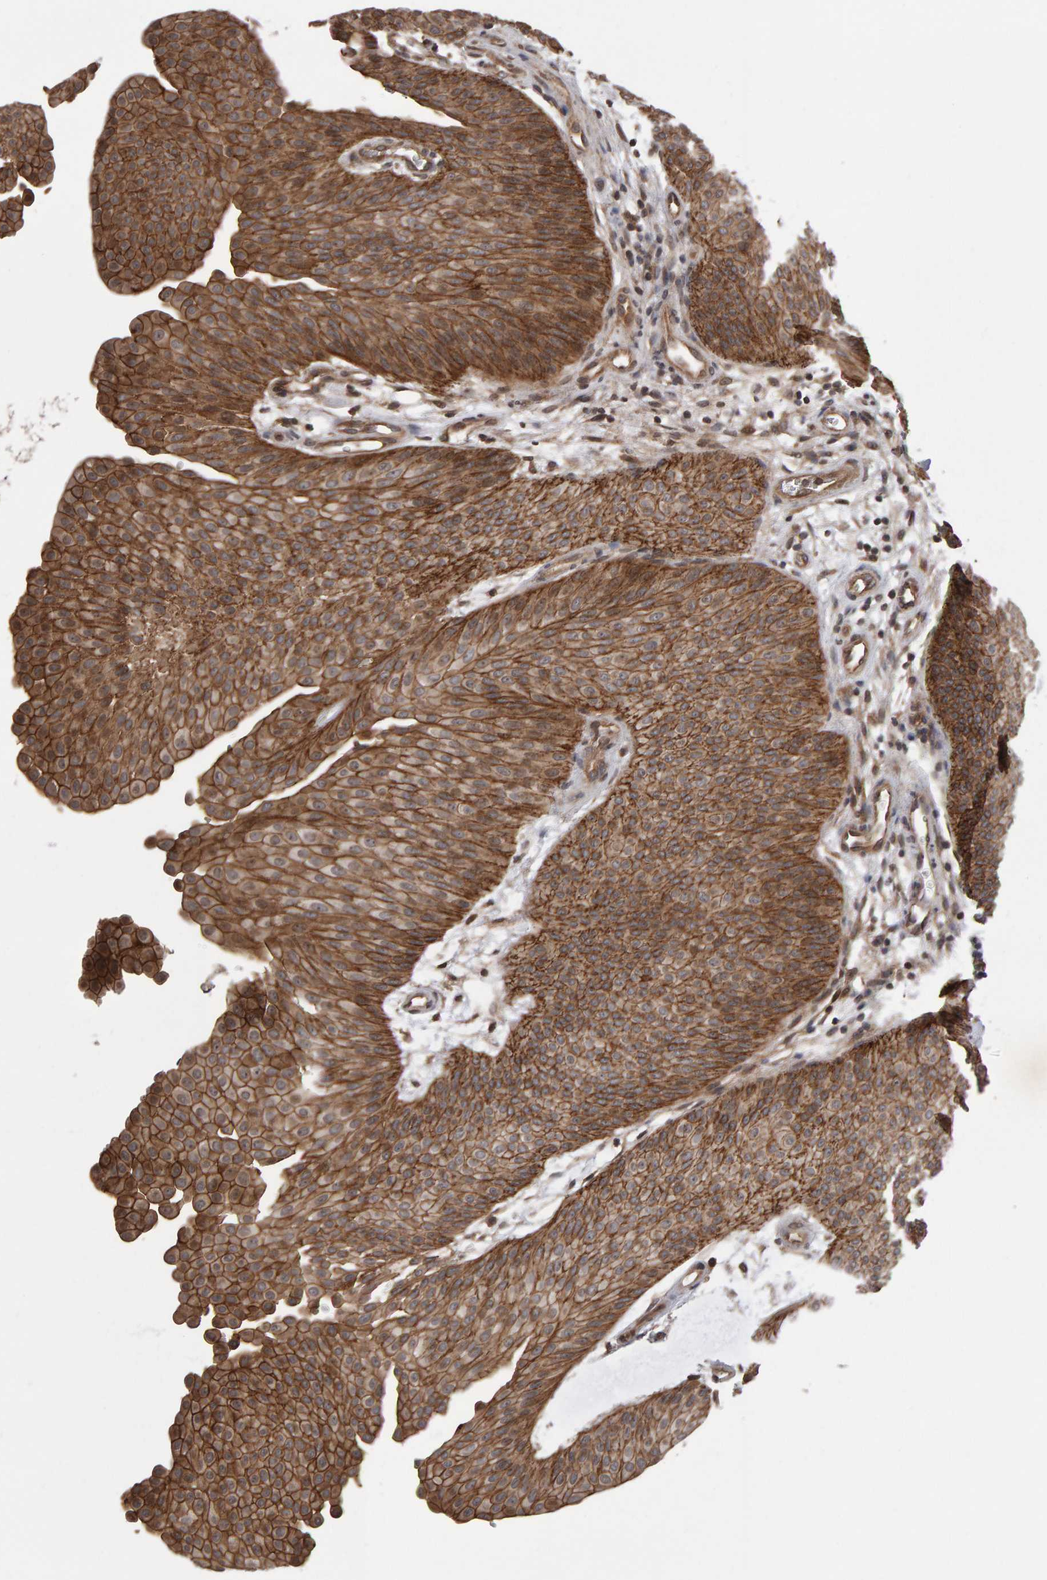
{"staining": {"intensity": "moderate", "quantity": ">75%", "location": "cytoplasmic/membranous"}, "tissue": "urothelial cancer", "cell_type": "Tumor cells", "image_type": "cancer", "snomed": [{"axis": "morphology", "description": "Urothelial carcinoma, Low grade"}, {"axis": "topography", "description": "Urinary bladder"}], "caption": "Protein staining of urothelial carcinoma (low-grade) tissue displays moderate cytoplasmic/membranous expression in about >75% of tumor cells.", "gene": "SCRIB", "patient": {"sex": "female", "age": 60}}